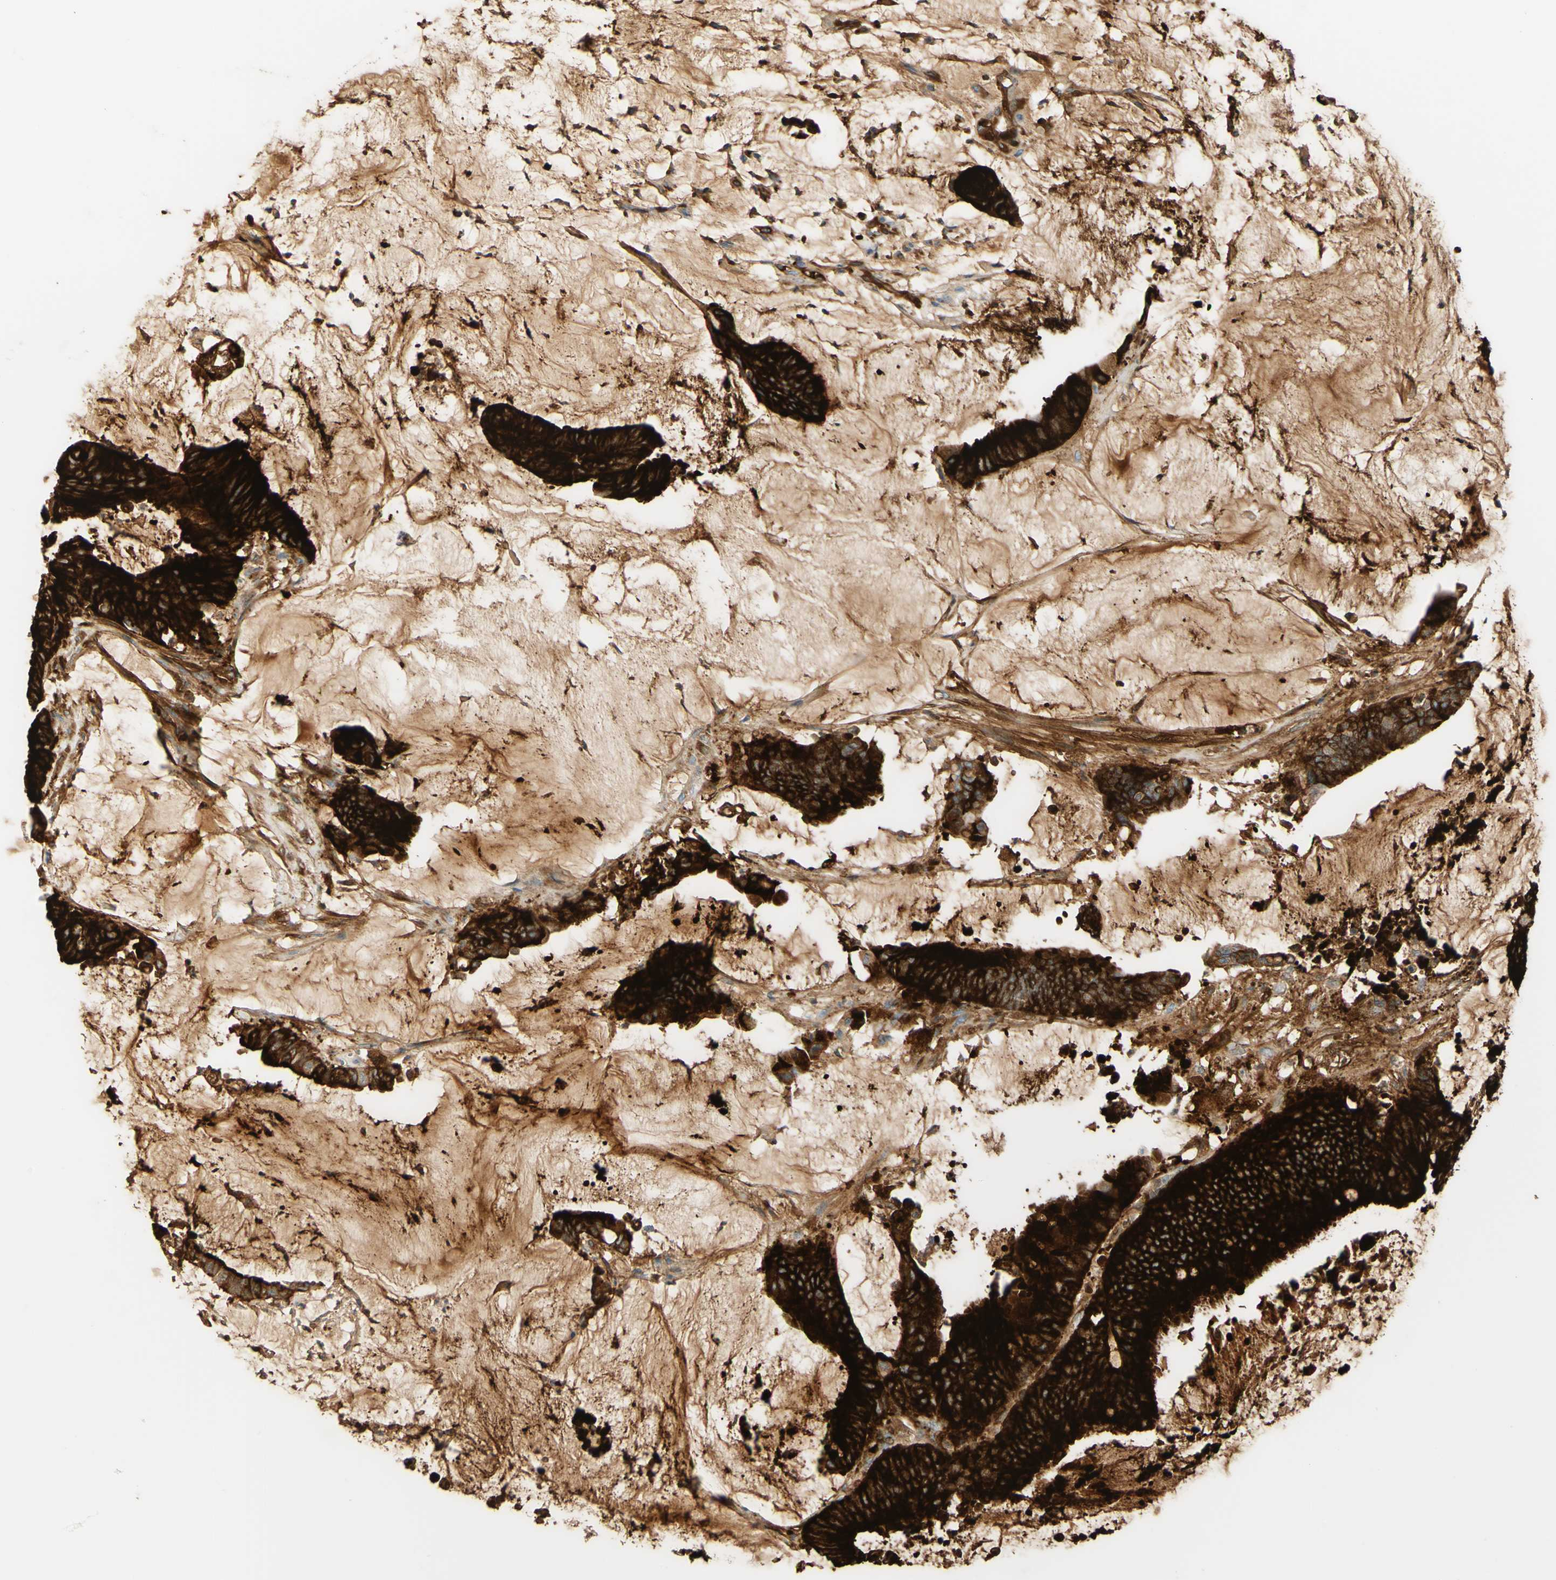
{"staining": {"intensity": "strong", "quantity": ">75%", "location": "cytoplasmic/membranous"}, "tissue": "colorectal cancer", "cell_type": "Tumor cells", "image_type": "cancer", "snomed": [{"axis": "morphology", "description": "Adenocarcinoma, NOS"}, {"axis": "topography", "description": "Rectum"}], "caption": "Protein analysis of adenocarcinoma (colorectal) tissue reveals strong cytoplasmic/membranous positivity in approximately >75% of tumor cells.", "gene": "PIGR", "patient": {"sex": "female", "age": 66}}